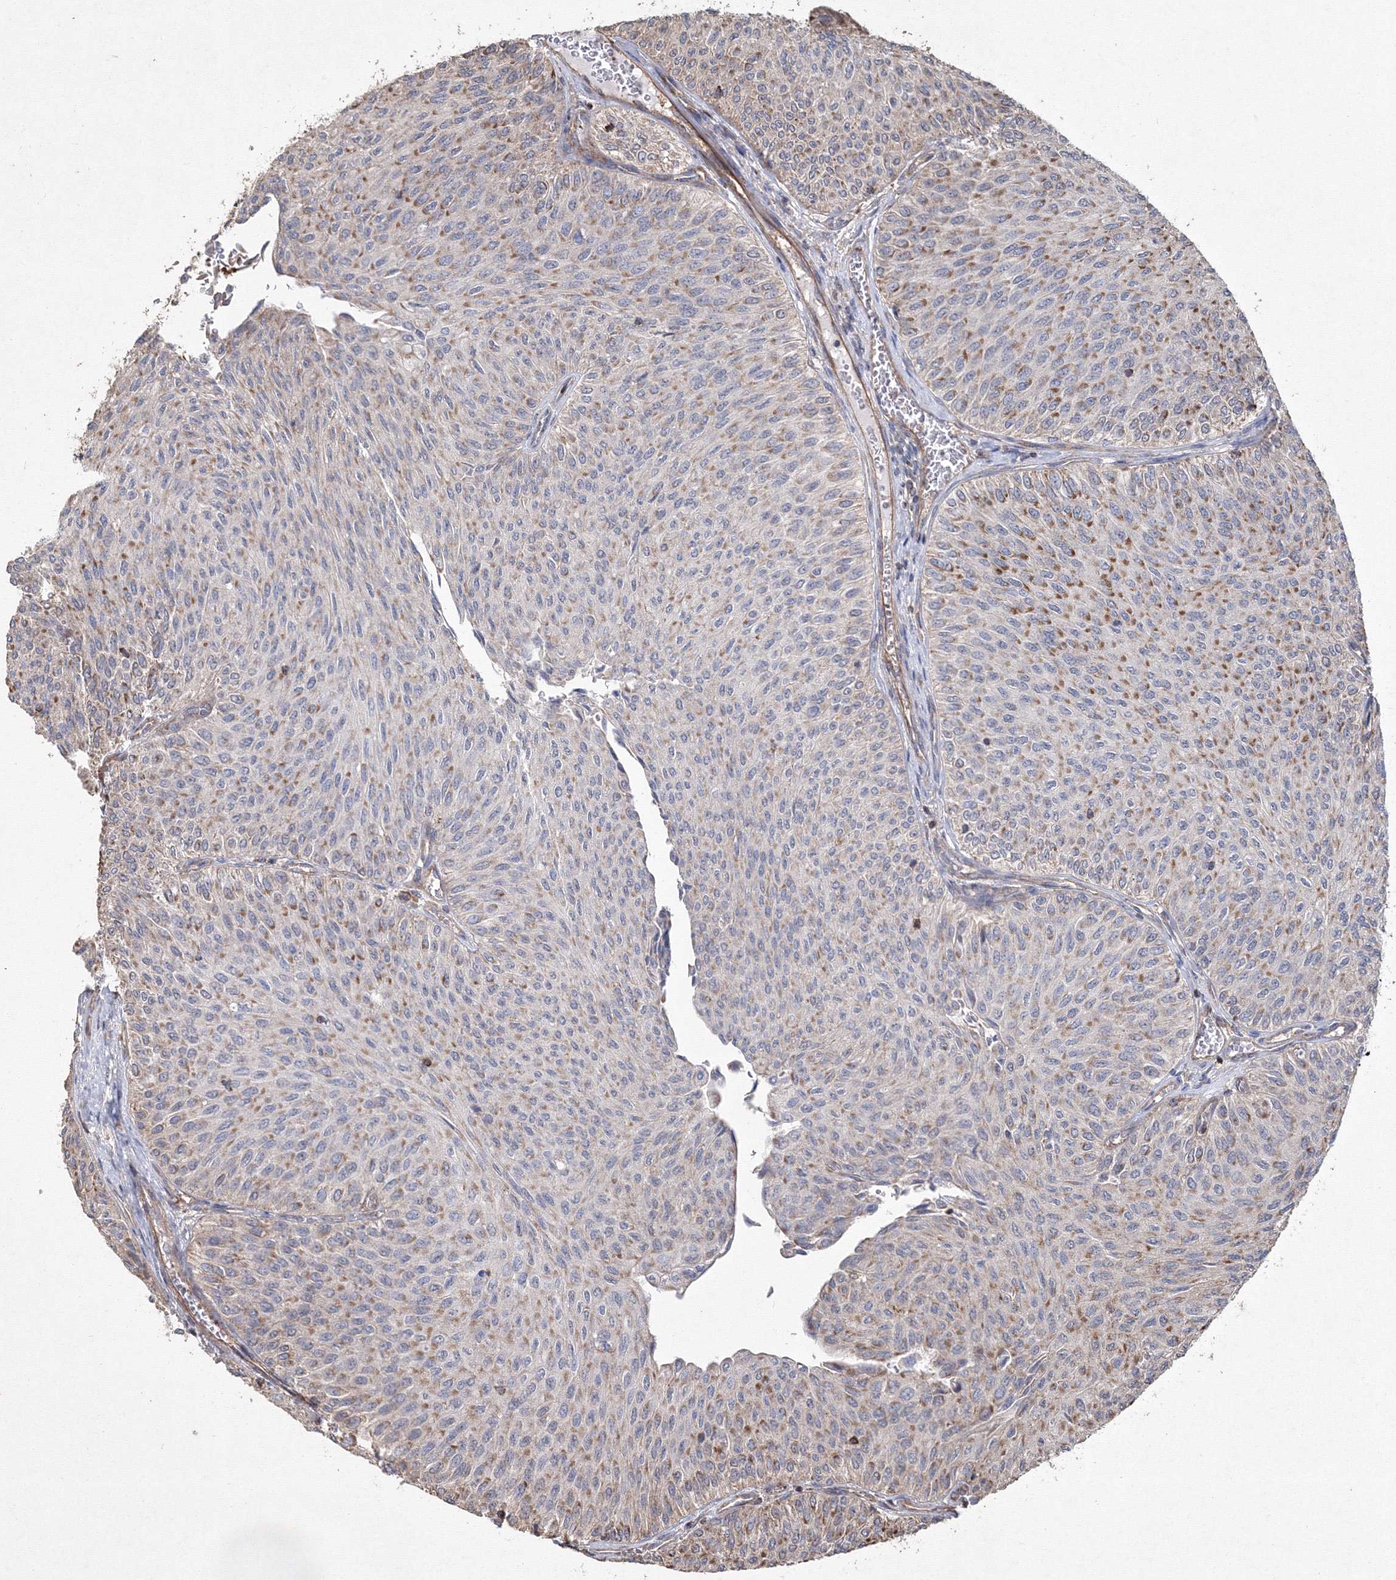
{"staining": {"intensity": "moderate", "quantity": "25%-75%", "location": "cytoplasmic/membranous"}, "tissue": "urothelial cancer", "cell_type": "Tumor cells", "image_type": "cancer", "snomed": [{"axis": "morphology", "description": "Urothelial carcinoma, Low grade"}, {"axis": "topography", "description": "Urinary bladder"}], "caption": "Moderate cytoplasmic/membranous expression for a protein is identified in approximately 25%-75% of tumor cells of urothelial cancer using IHC.", "gene": "TMEM139", "patient": {"sex": "male", "age": 78}}